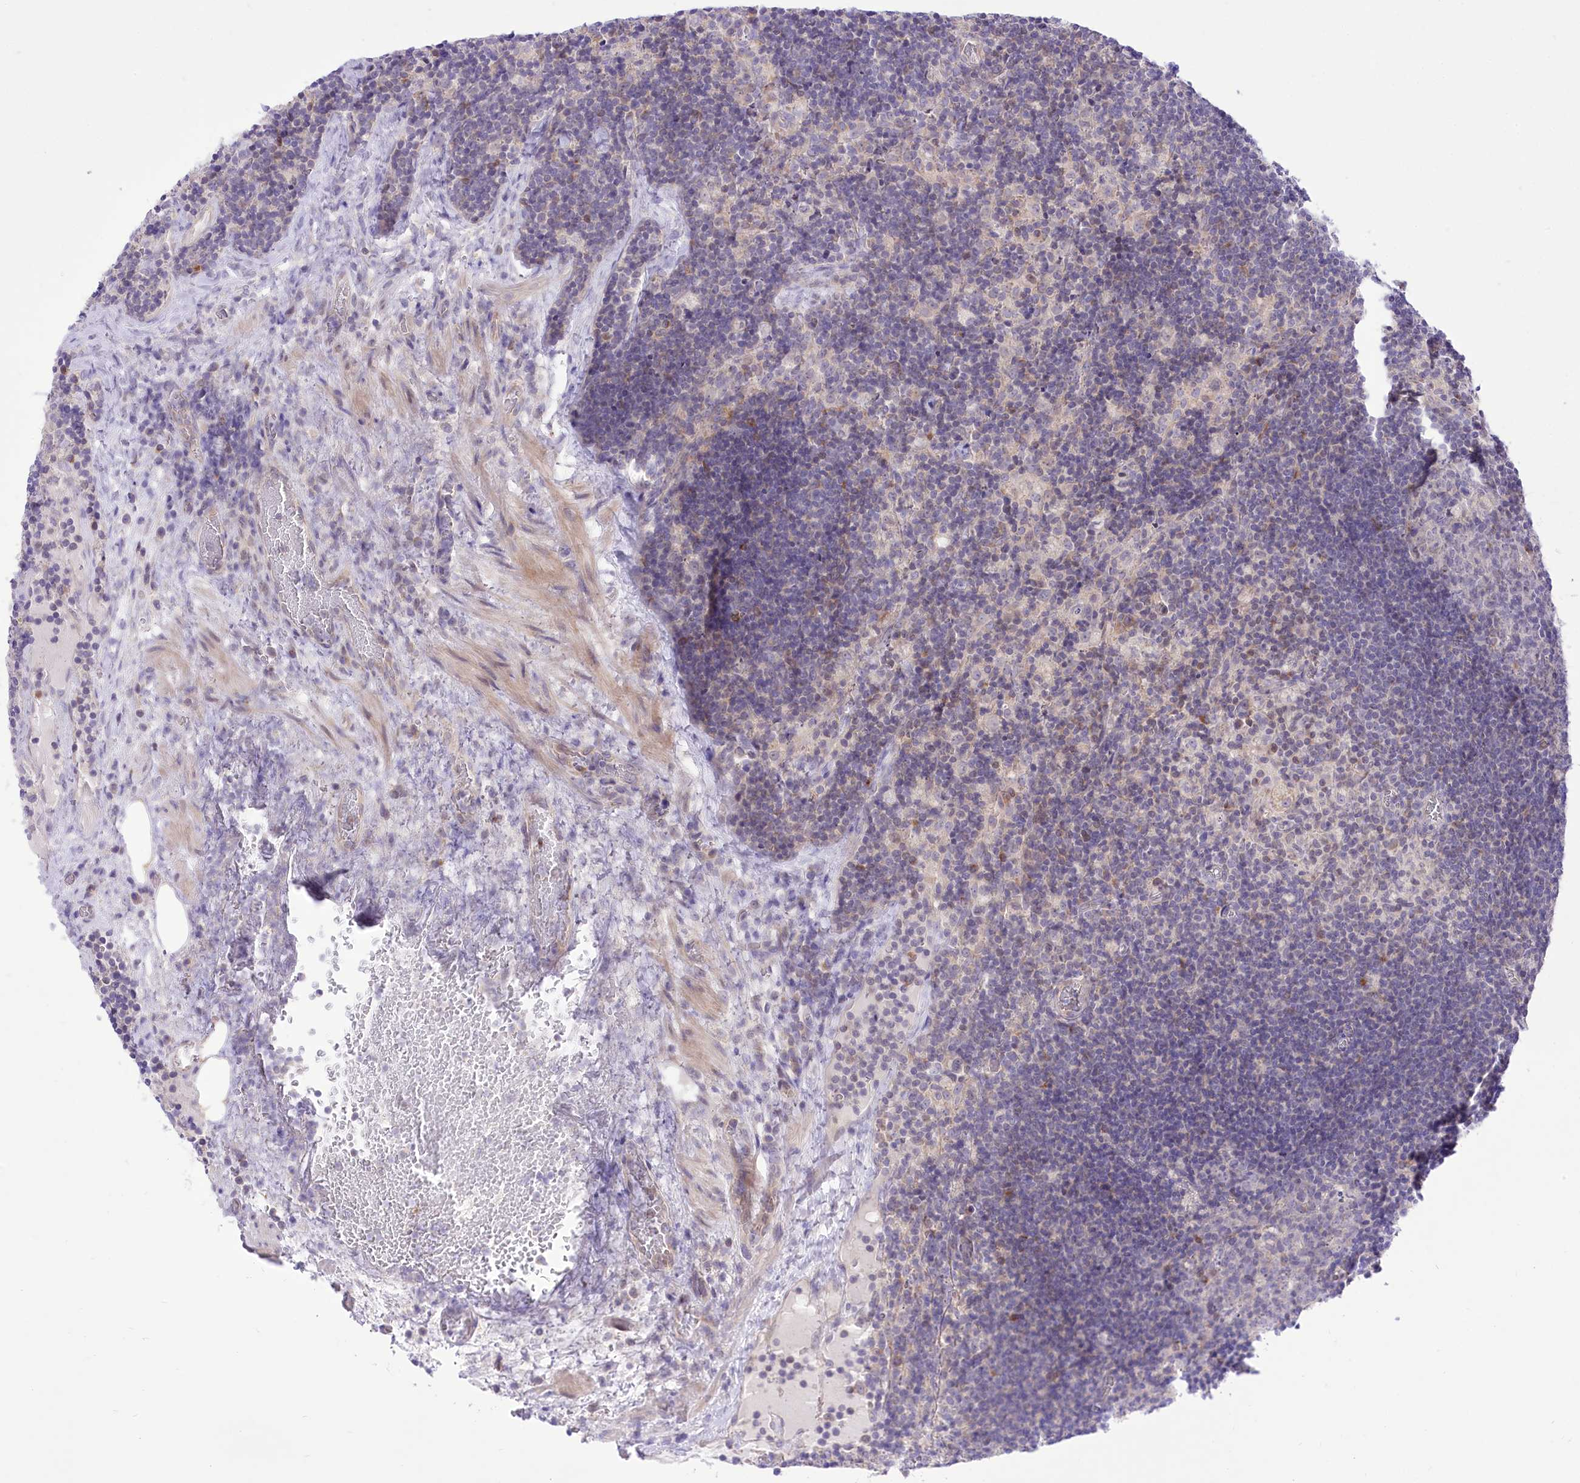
{"staining": {"intensity": "negative", "quantity": "none", "location": "none"}, "tissue": "lymph node", "cell_type": "Germinal center cells", "image_type": "normal", "snomed": [{"axis": "morphology", "description": "Normal tissue, NOS"}, {"axis": "topography", "description": "Lymph node"}], "caption": "Normal lymph node was stained to show a protein in brown. There is no significant staining in germinal center cells. (Brightfield microscopy of DAB immunohistochemistry at high magnification).", "gene": "HELT", "patient": {"sex": "male", "age": 69}}